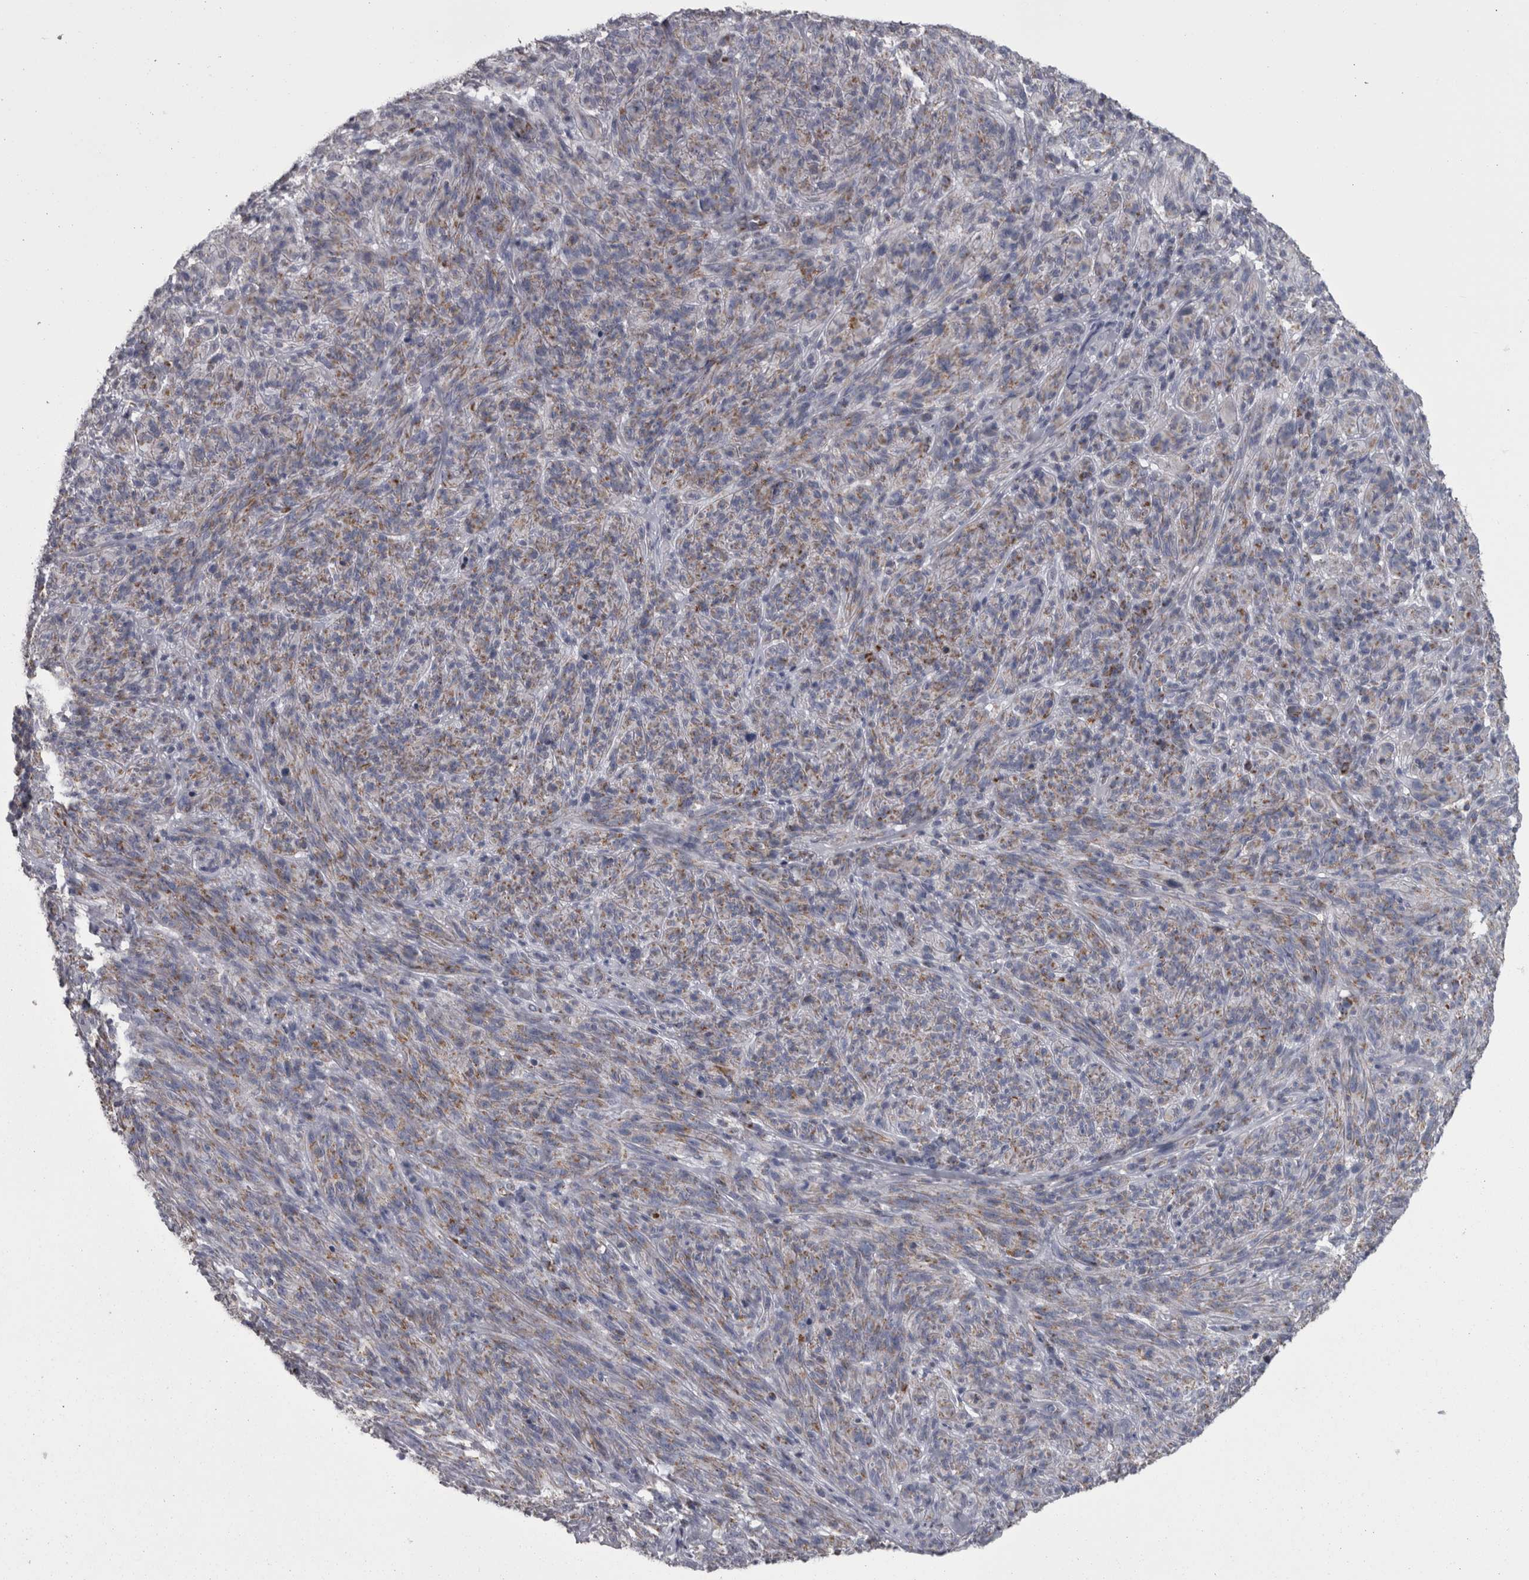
{"staining": {"intensity": "weak", "quantity": ">75%", "location": "cytoplasmic/membranous"}, "tissue": "melanoma", "cell_type": "Tumor cells", "image_type": "cancer", "snomed": [{"axis": "morphology", "description": "Malignant melanoma, NOS"}, {"axis": "topography", "description": "Skin of head"}], "caption": "Immunohistochemistry staining of malignant melanoma, which displays low levels of weak cytoplasmic/membranous staining in about >75% of tumor cells indicating weak cytoplasmic/membranous protein positivity. The staining was performed using DAB (brown) for protein detection and nuclei were counterstained in hematoxylin (blue).", "gene": "DBT", "patient": {"sex": "male", "age": 96}}